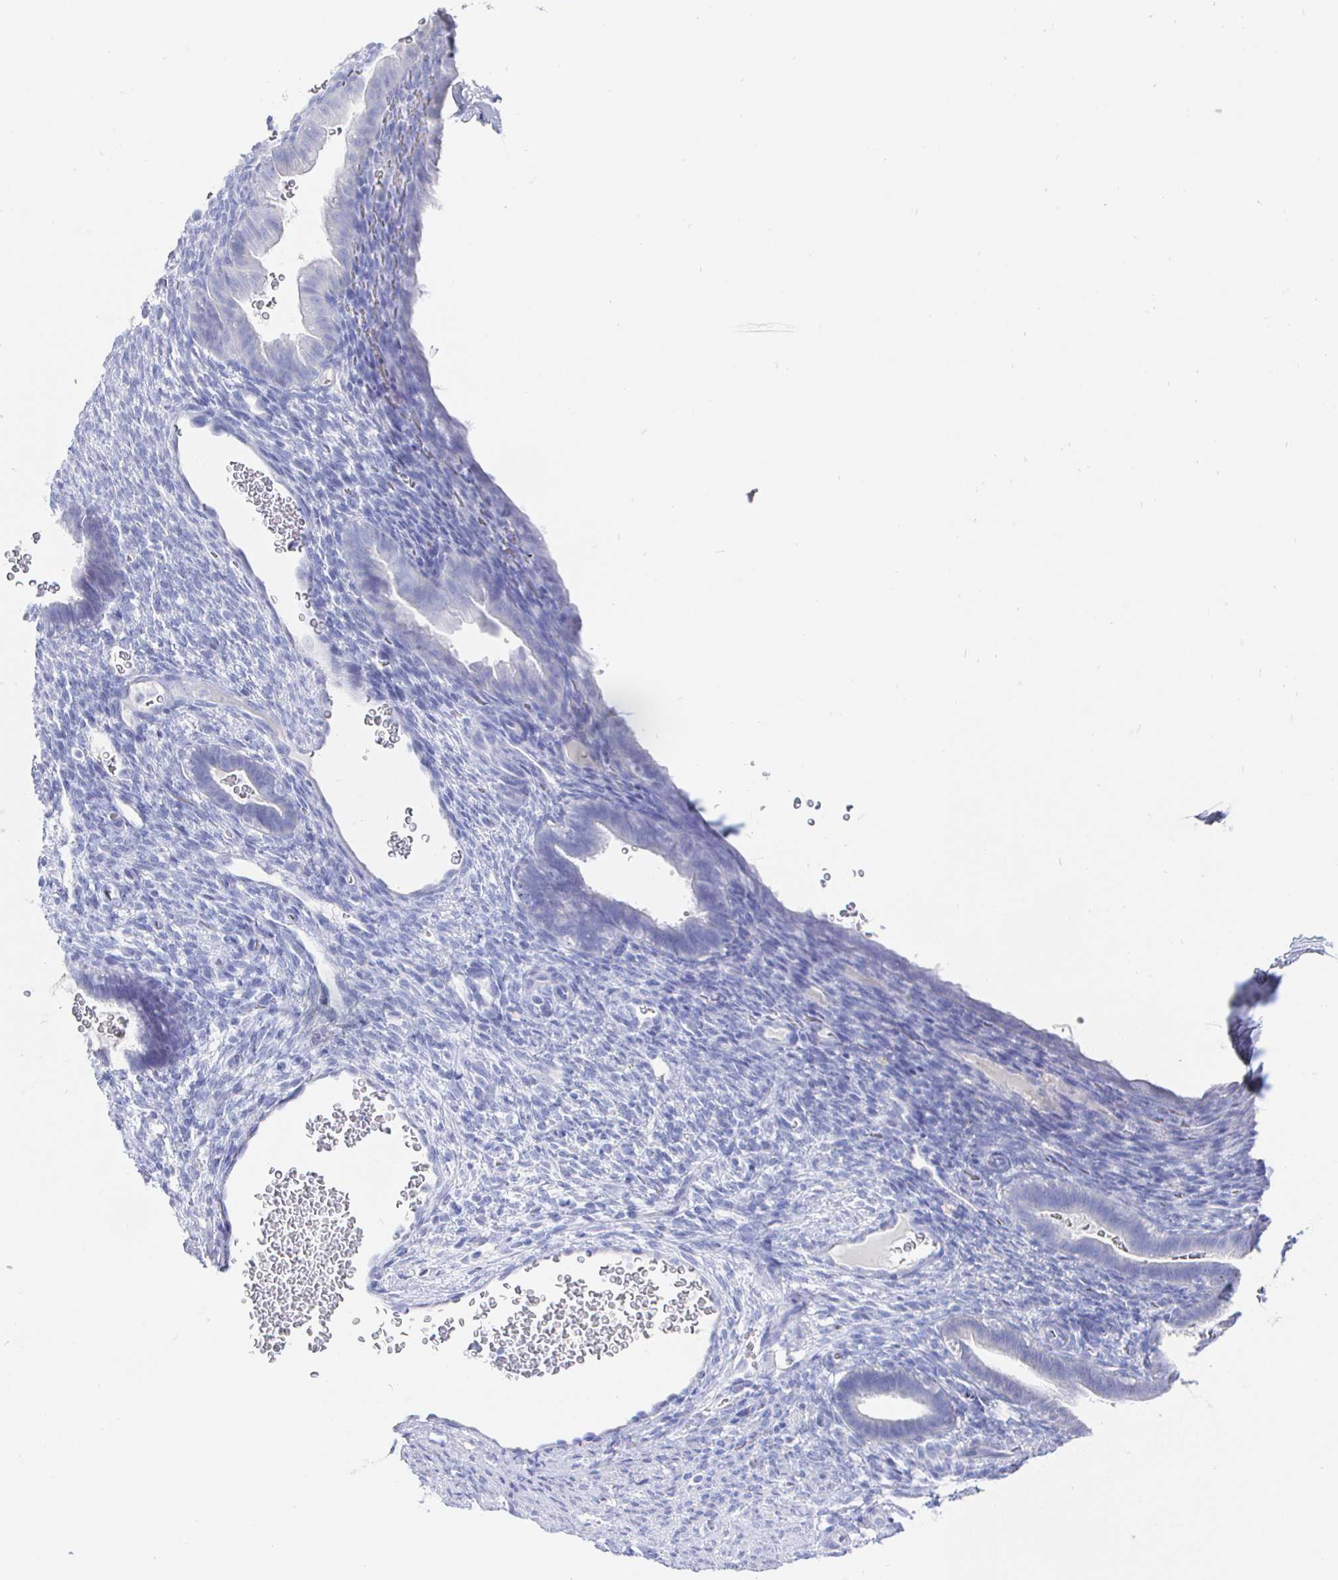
{"staining": {"intensity": "negative", "quantity": "none", "location": "none"}, "tissue": "endometrium", "cell_type": "Cells in endometrial stroma", "image_type": "normal", "snomed": [{"axis": "morphology", "description": "Normal tissue, NOS"}, {"axis": "topography", "description": "Endometrium"}], "caption": "There is no significant staining in cells in endometrial stroma of endometrium. (Brightfield microscopy of DAB immunohistochemistry at high magnification).", "gene": "CLCA1", "patient": {"sex": "female", "age": 34}}